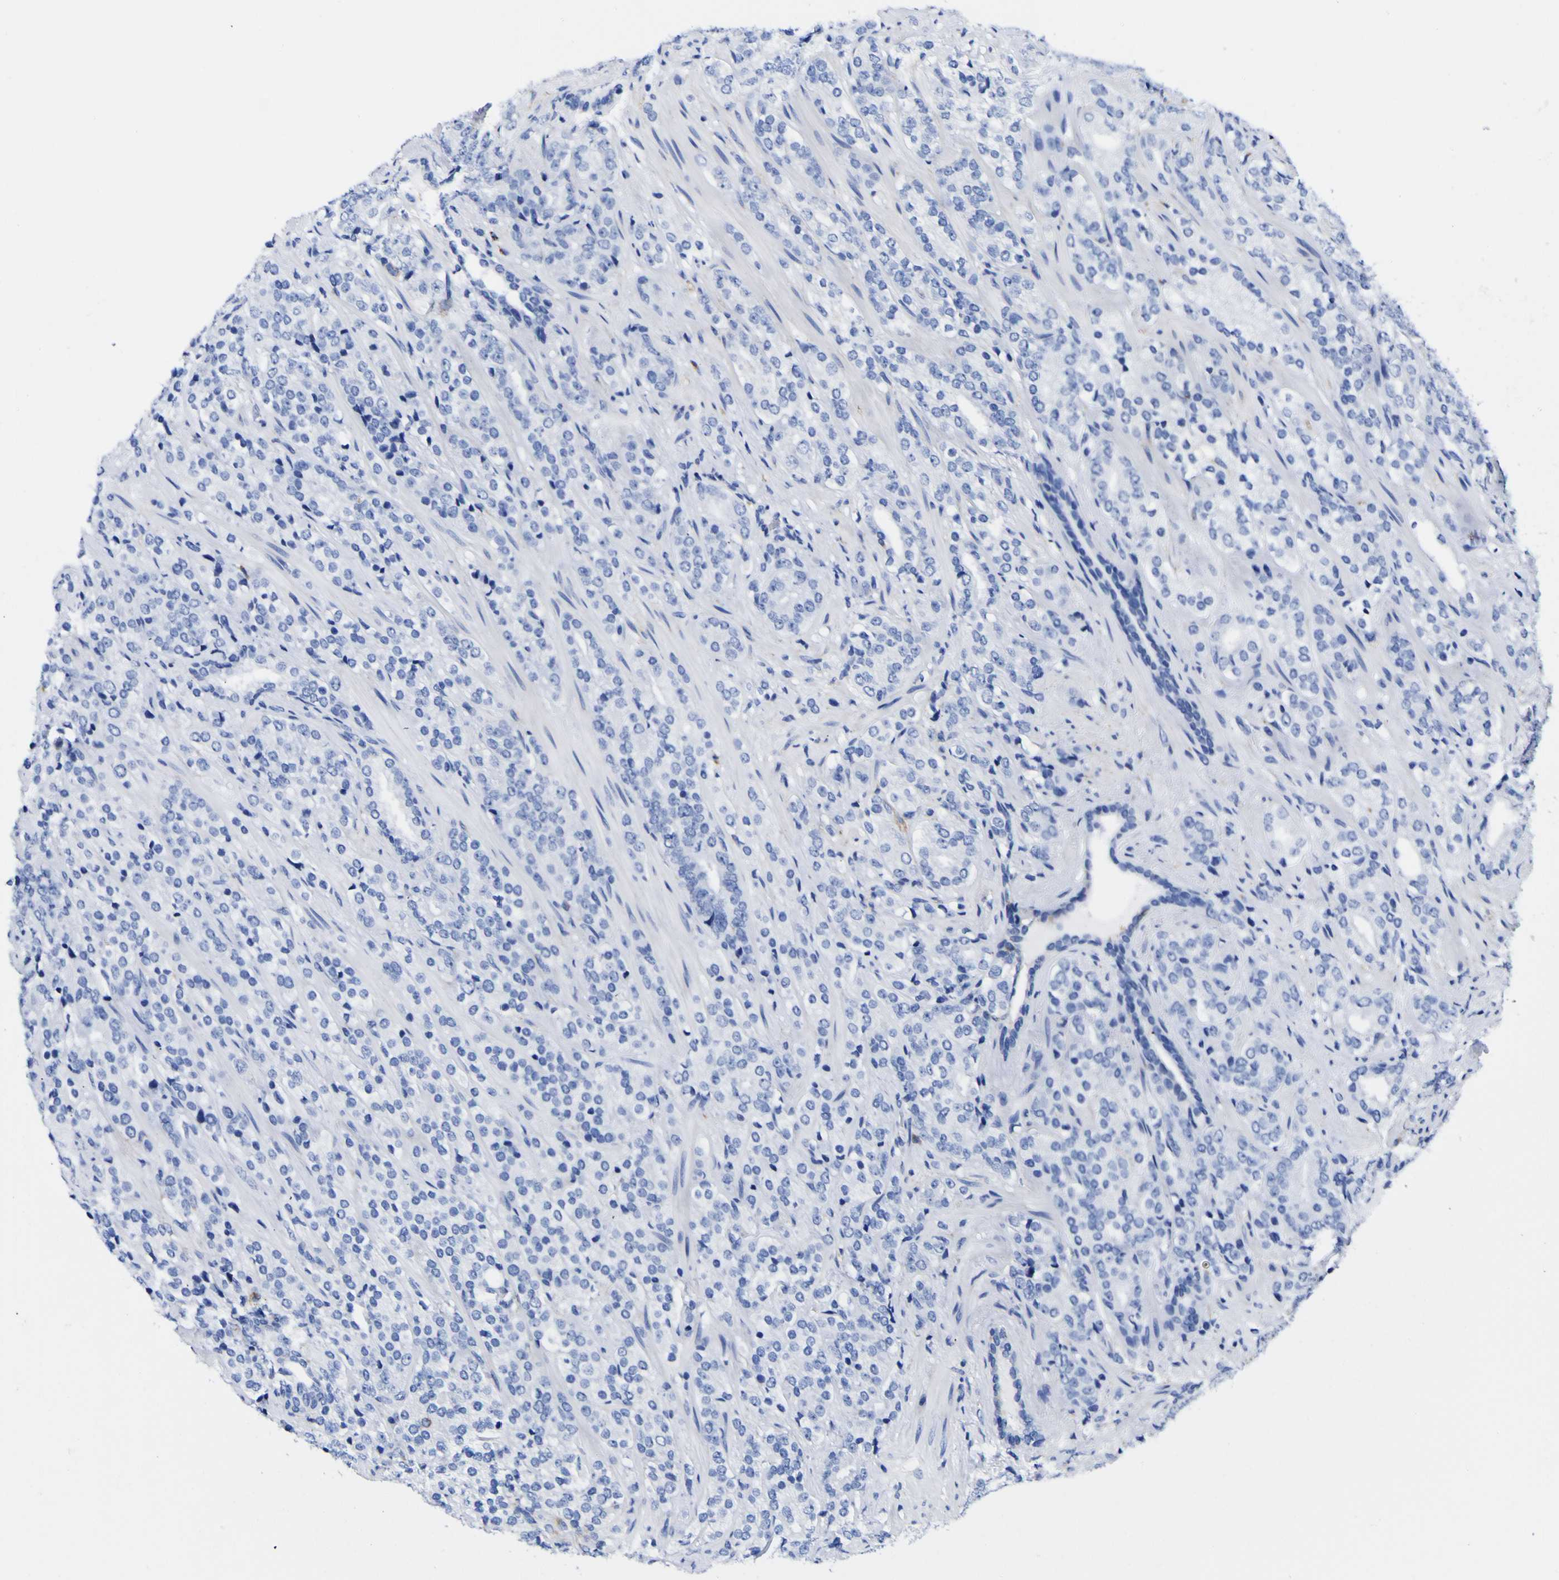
{"staining": {"intensity": "negative", "quantity": "none", "location": "none"}, "tissue": "prostate cancer", "cell_type": "Tumor cells", "image_type": "cancer", "snomed": [{"axis": "morphology", "description": "Adenocarcinoma, High grade"}, {"axis": "topography", "description": "Prostate"}], "caption": "This is an immunohistochemistry (IHC) photomicrograph of human prostate high-grade adenocarcinoma. There is no positivity in tumor cells.", "gene": "HLA-DQA1", "patient": {"sex": "male", "age": 71}}